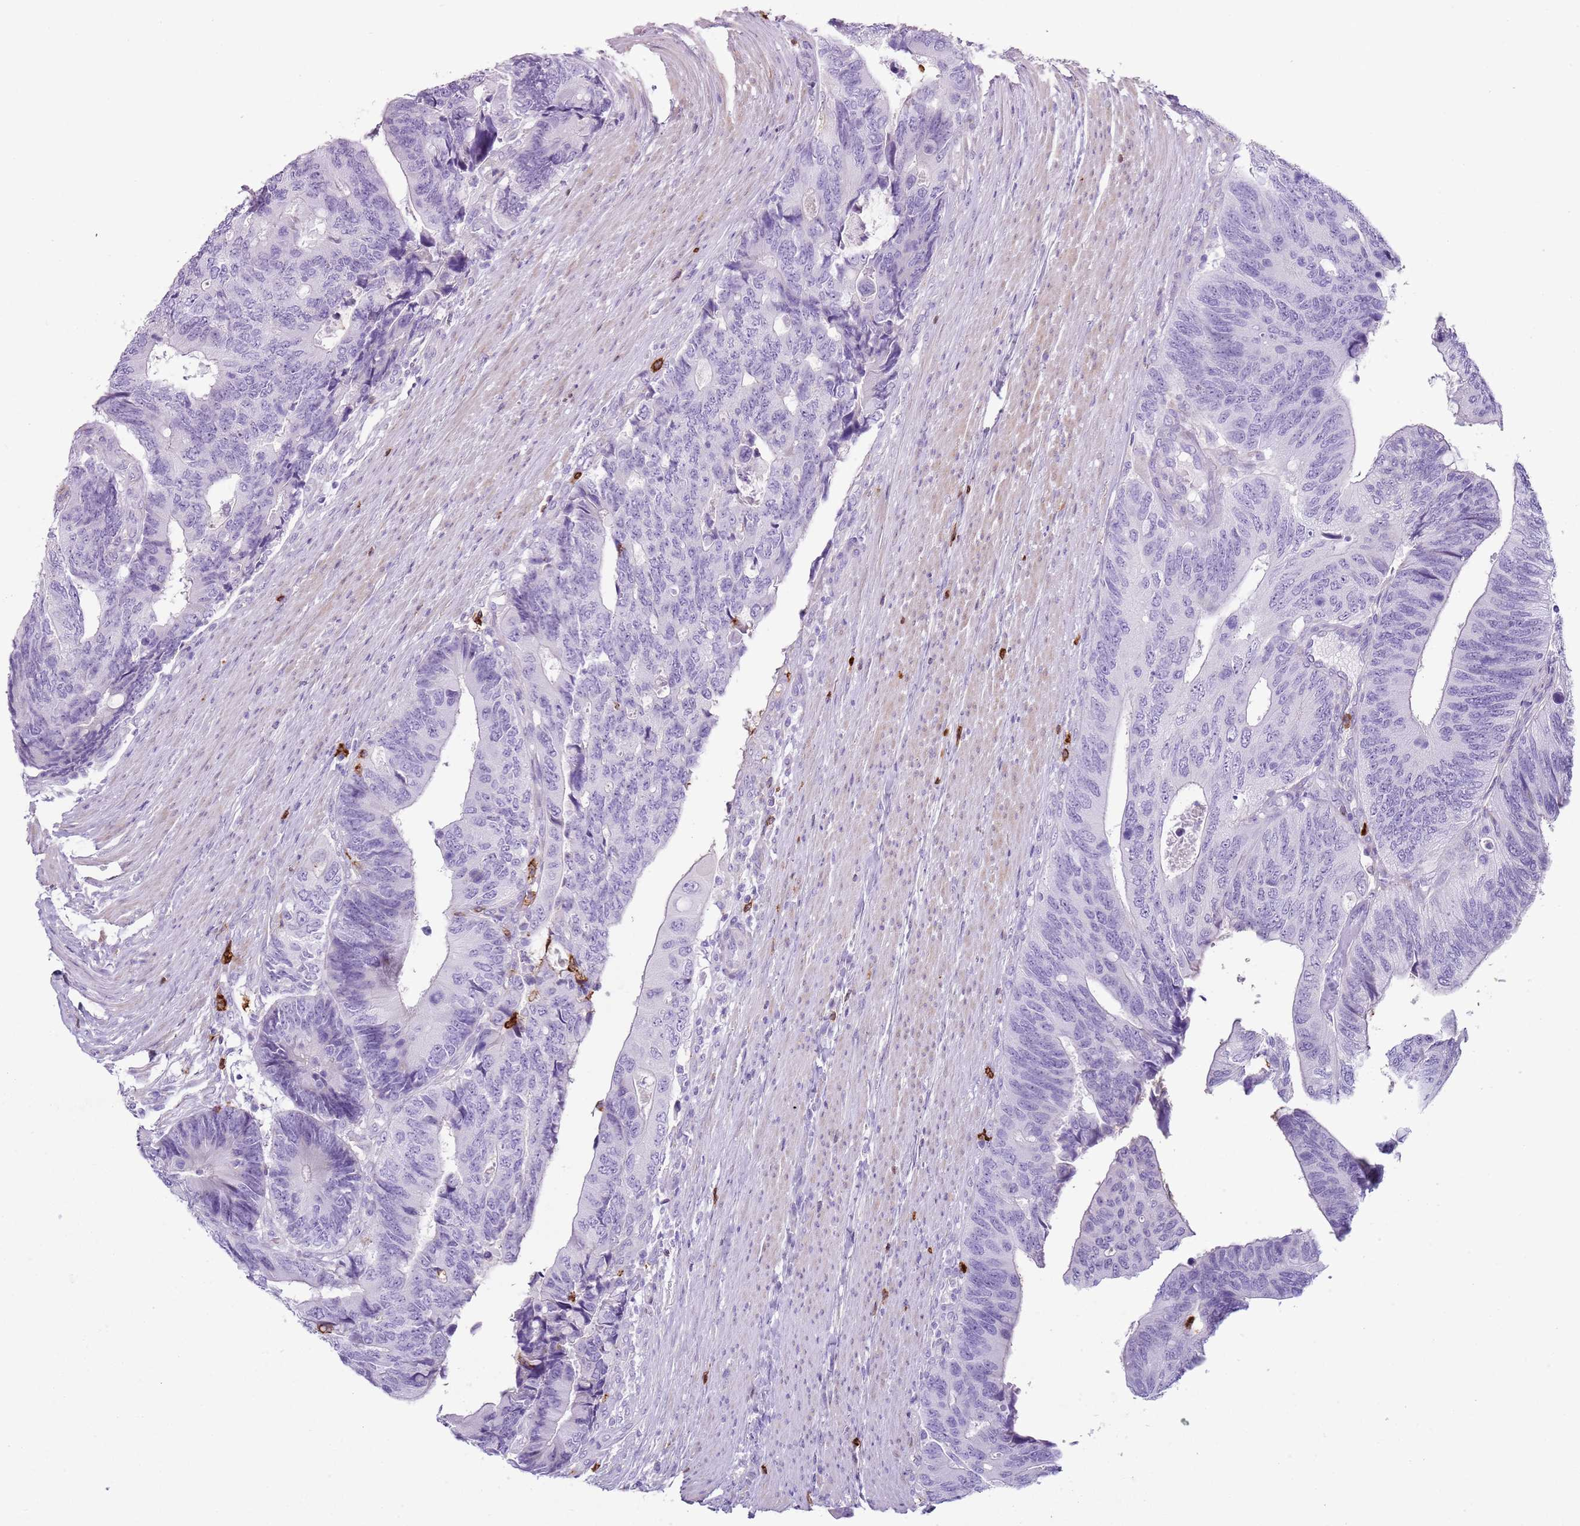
{"staining": {"intensity": "negative", "quantity": "none", "location": "none"}, "tissue": "colorectal cancer", "cell_type": "Tumor cells", "image_type": "cancer", "snomed": [{"axis": "morphology", "description": "Adenocarcinoma, NOS"}, {"axis": "topography", "description": "Colon"}], "caption": "The image displays no significant expression in tumor cells of adenocarcinoma (colorectal). The staining is performed using DAB brown chromogen with nuclei counter-stained in using hematoxylin.", "gene": "CD177", "patient": {"sex": "male", "age": 87}}